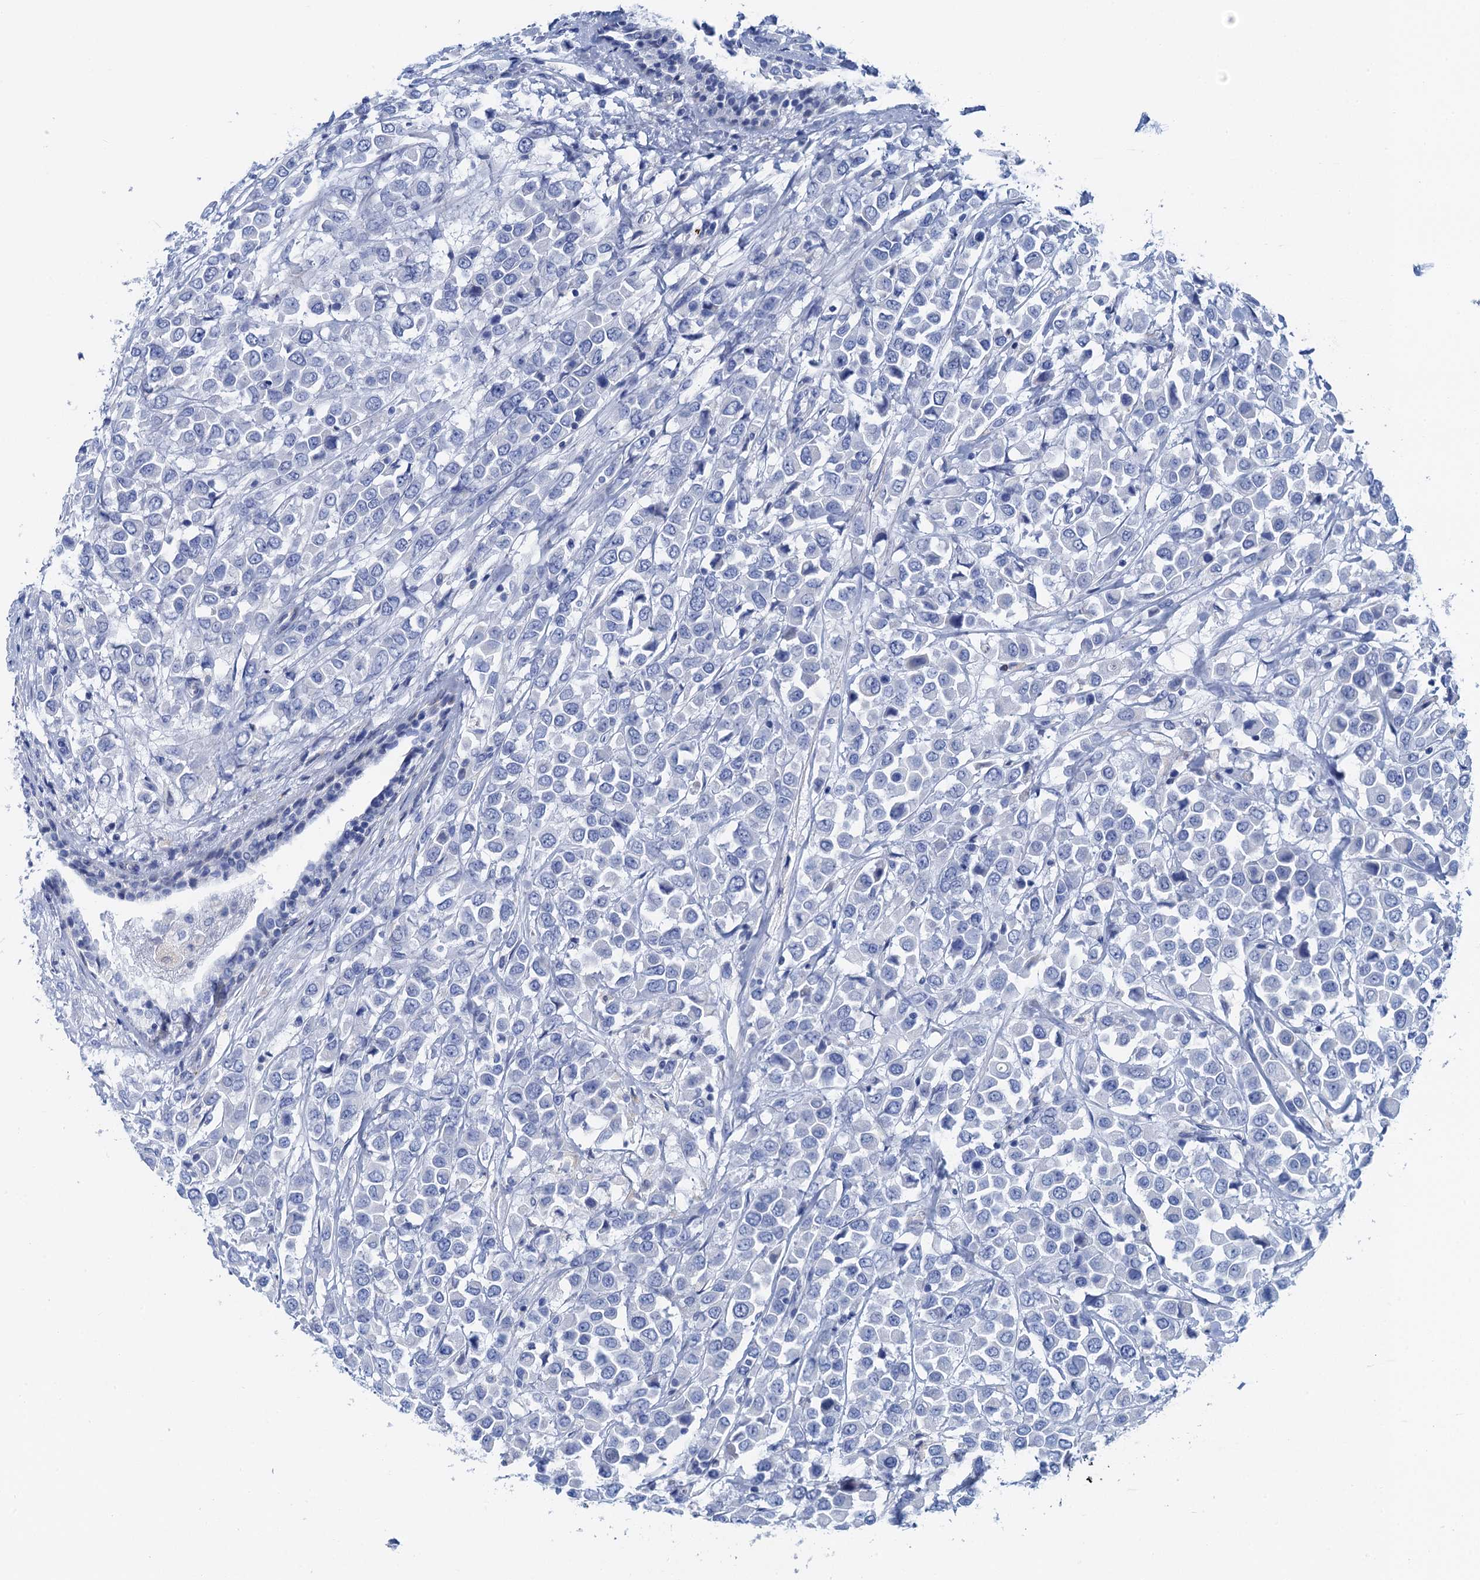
{"staining": {"intensity": "negative", "quantity": "none", "location": "none"}, "tissue": "breast cancer", "cell_type": "Tumor cells", "image_type": "cancer", "snomed": [{"axis": "morphology", "description": "Duct carcinoma"}, {"axis": "topography", "description": "Breast"}], "caption": "Immunohistochemical staining of breast intraductal carcinoma shows no significant positivity in tumor cells. (Stains: DAB (3,3'-diaminobenzidine) immunohistochemistry (IHC) with hematoxylin counter stain, Microscopy: brightfield microscopy at high magnification).", "gene": "NLRP10", "patient": {"sex": "female", "age": 61}}